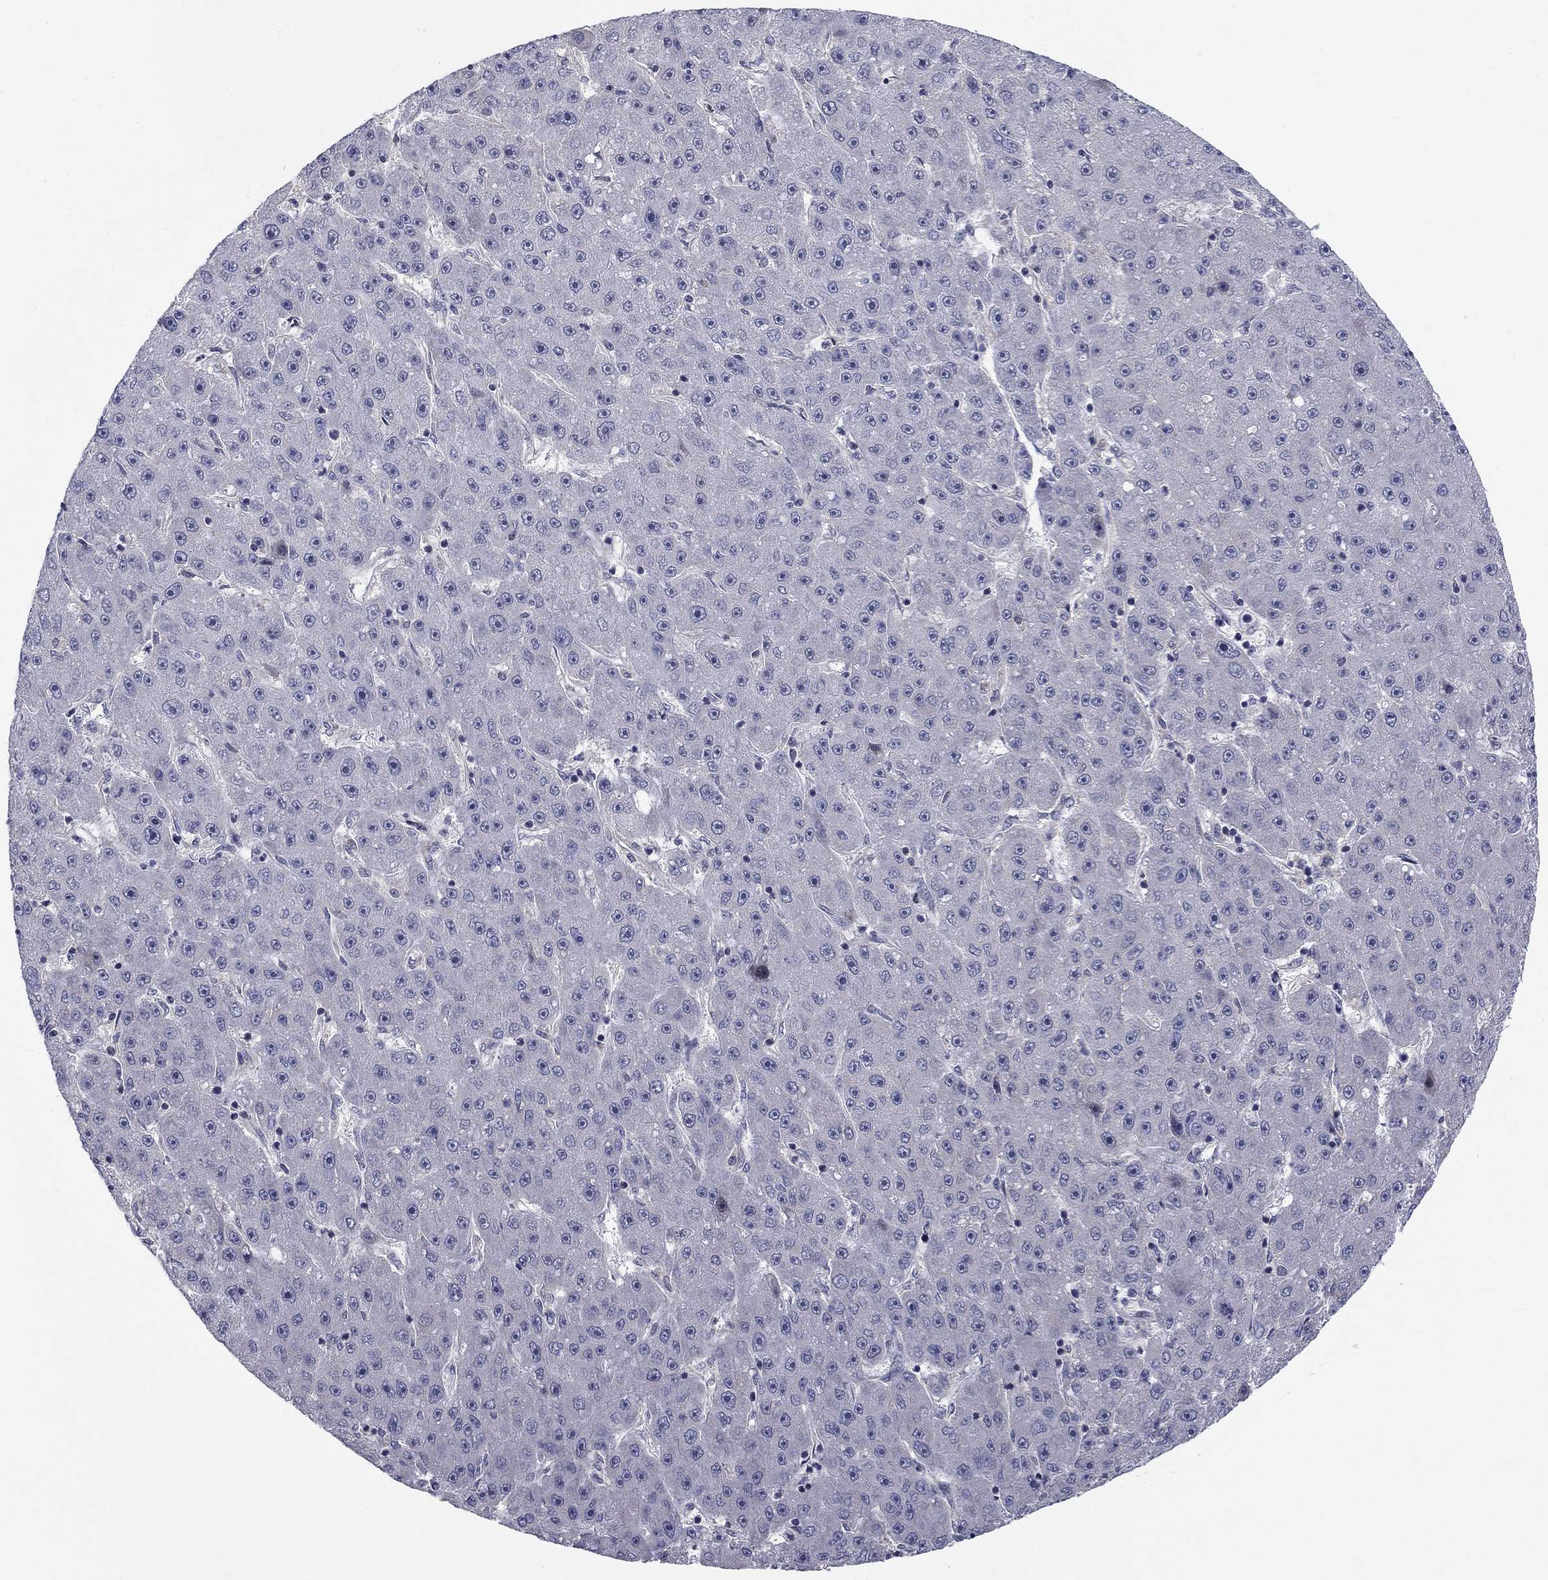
{"staining": {"intensity": "negative", "quantity": "none", "location": "none"}, "tissue": "liver cancer", "cell_type": "Tumor cells", "image_type": "cancer", "snomed": [{"axis": "morphology", "description": "Carcinoma, Hepatocellular, NOS"}, {"axis": "topography", "description": "Liver"}], "caption": "High power microscopy micrograph of an immunohistochemistry (IHC) micrograph of liver cancer, revealing no significant expression in tumor cells.", "gene": "BCL11A", "patient": {"sex": "male", "age": 67}}